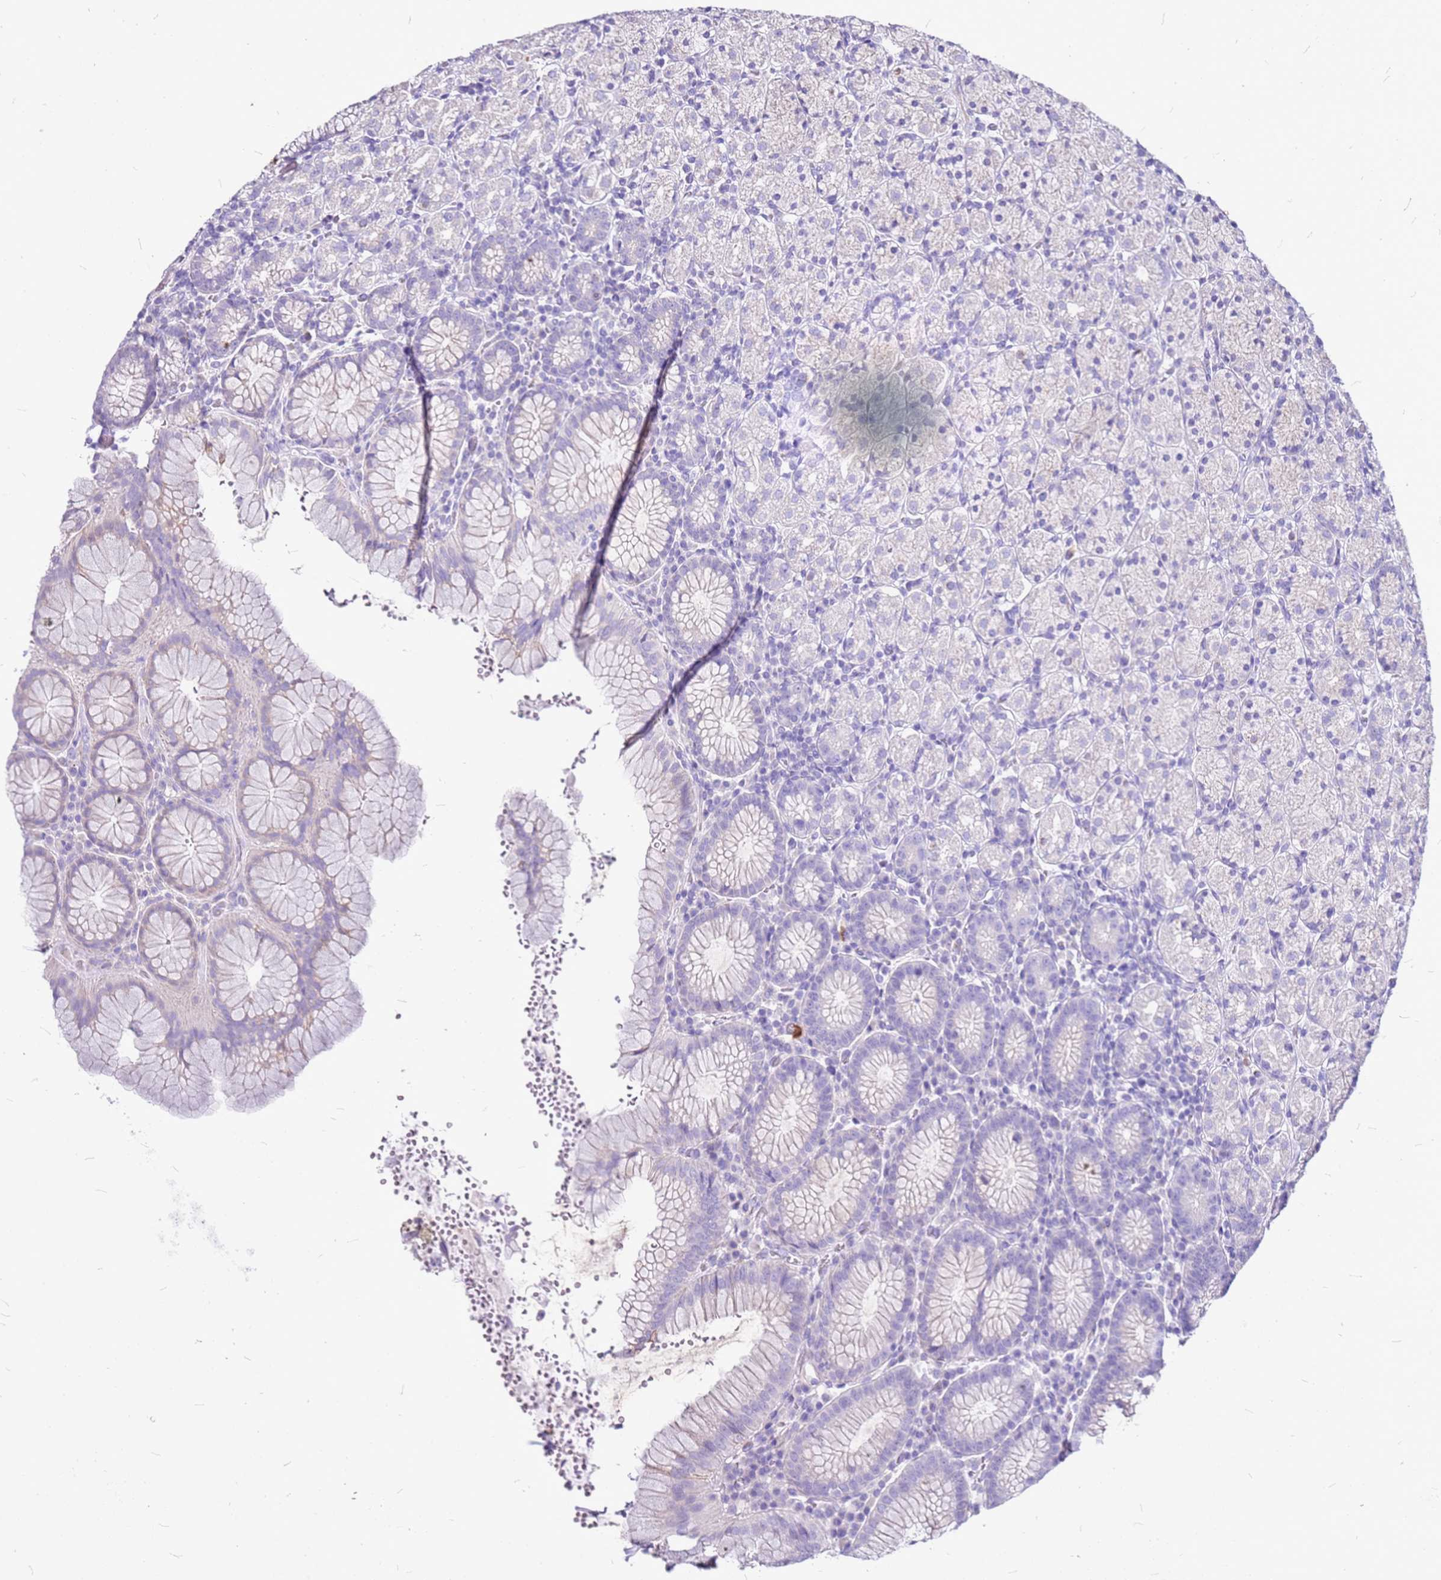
{"staining": {"intensity": "negative", "quantity": "none", "location": "none"}, "tissue": "stomach", "cell_type": "Glandular cells", "image_type": "normal", "snomed": [{"axis": "morphology", "description": "Normal tissue, NOS"}, {"axis": "topography", "description": "Stomach, upper"}, {"axis": "topography", "description": "Stomach"}], "caption": "IHC image of normal stomach: stomach stained with DAB (3,3'-diaminobenzidine) reveals no significant protein expression in glandular cells.", "gene": "CASD1", "patient": {"sex": "male", "age": 62}}